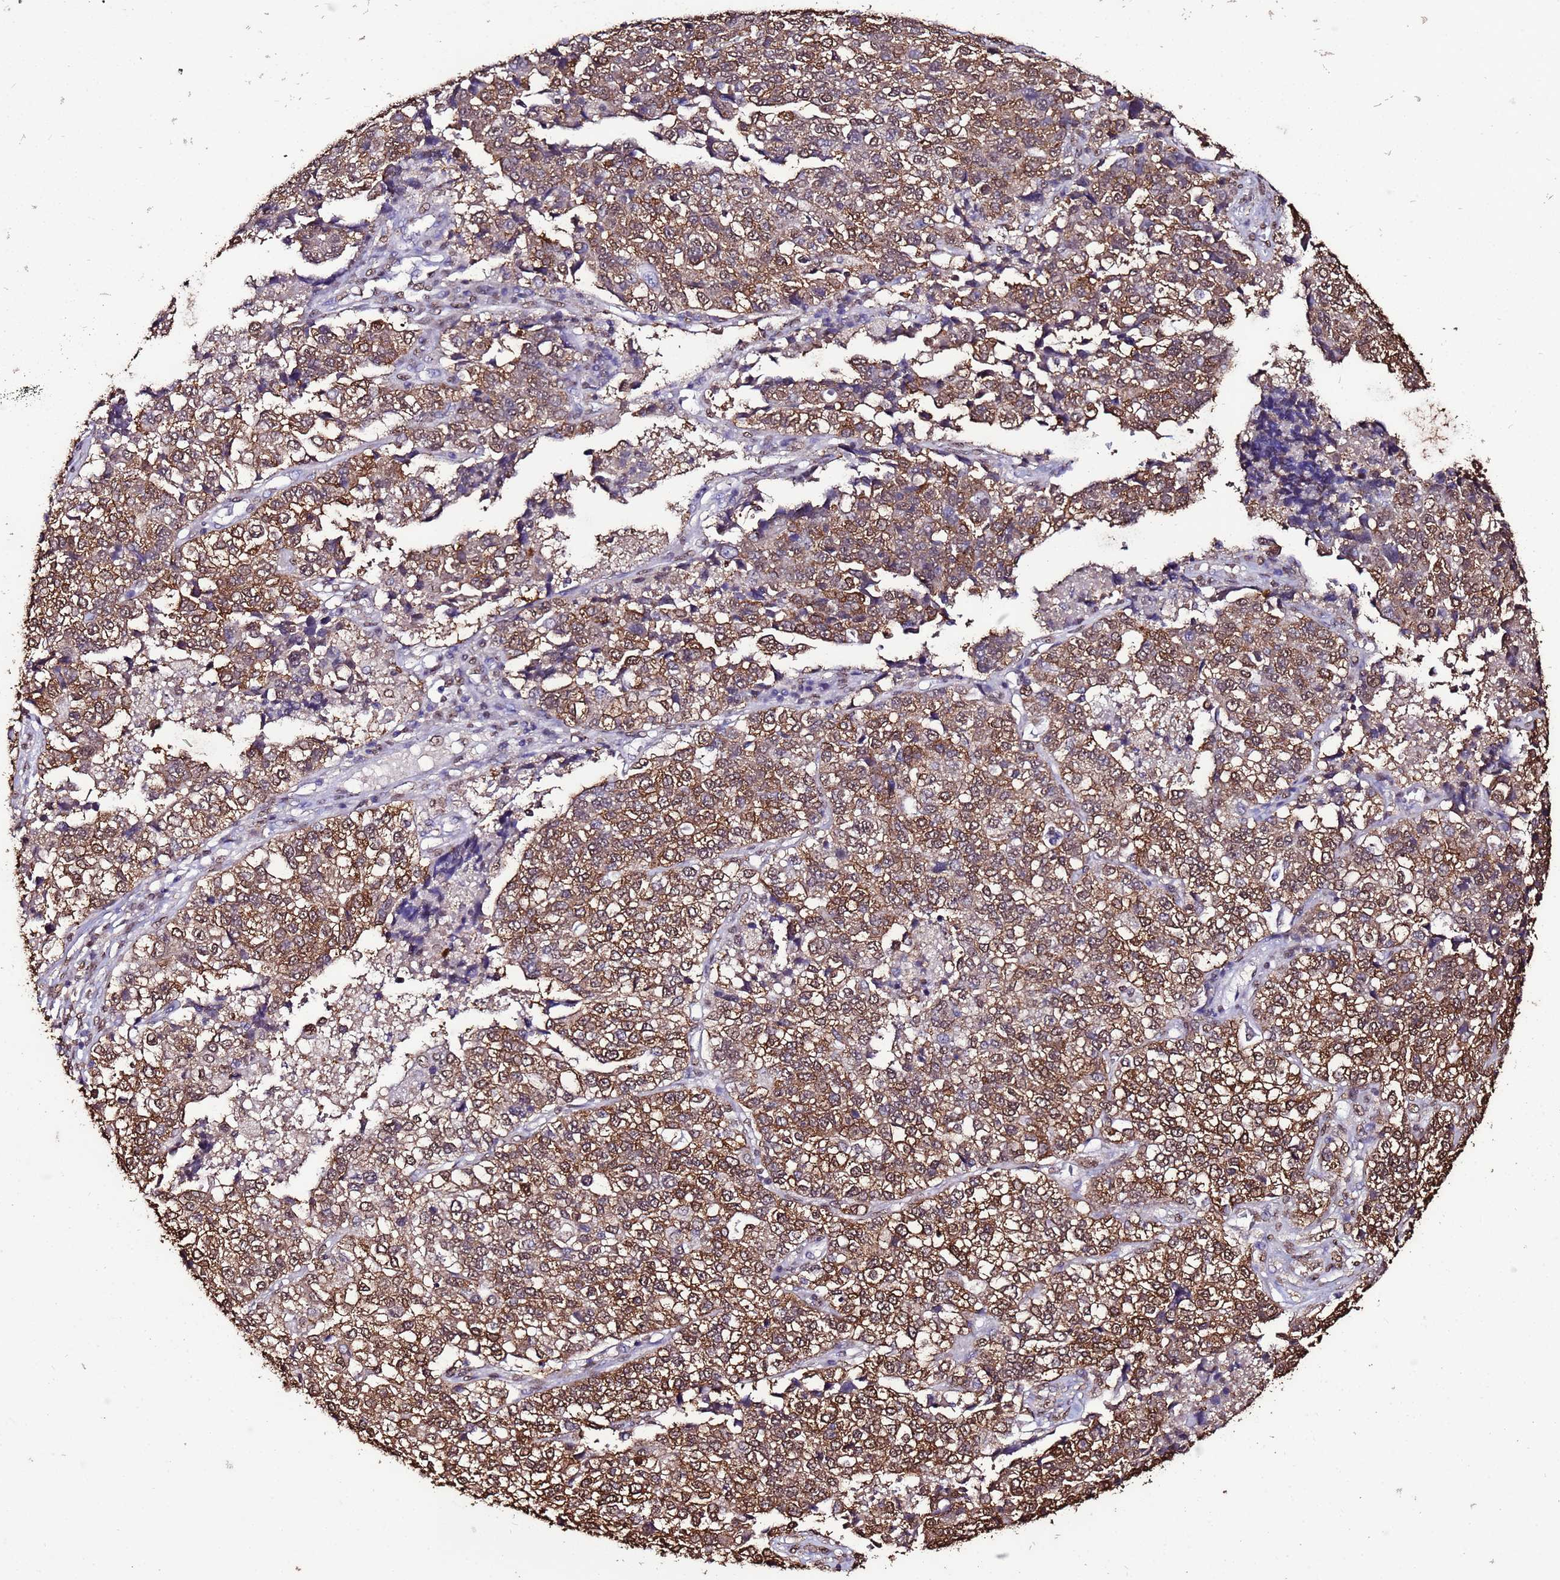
{"staining": {"intensity": "moderate", "quantity": ">75%", "location": "cytoplasmic/membranous,nuclear"}, "tissue": "lung cancer", "cell_type": "Tumor cells", "image_type": "cancer", "snomed": [{"axis": "morphology", "description": "Adenocarcinoma, NOS"}, {"axis": "topography", "description": "Lung"}], "caption": "Immunohistochemistry (DAB) staining of human lung cancer (adenocarcinoma) displays moderate cytoplasmic/membranous and nuclear protein expression in about >75% of tumor cells.", "gene": "TRIP6", "patient": {"sex": "male", "age": 49}}